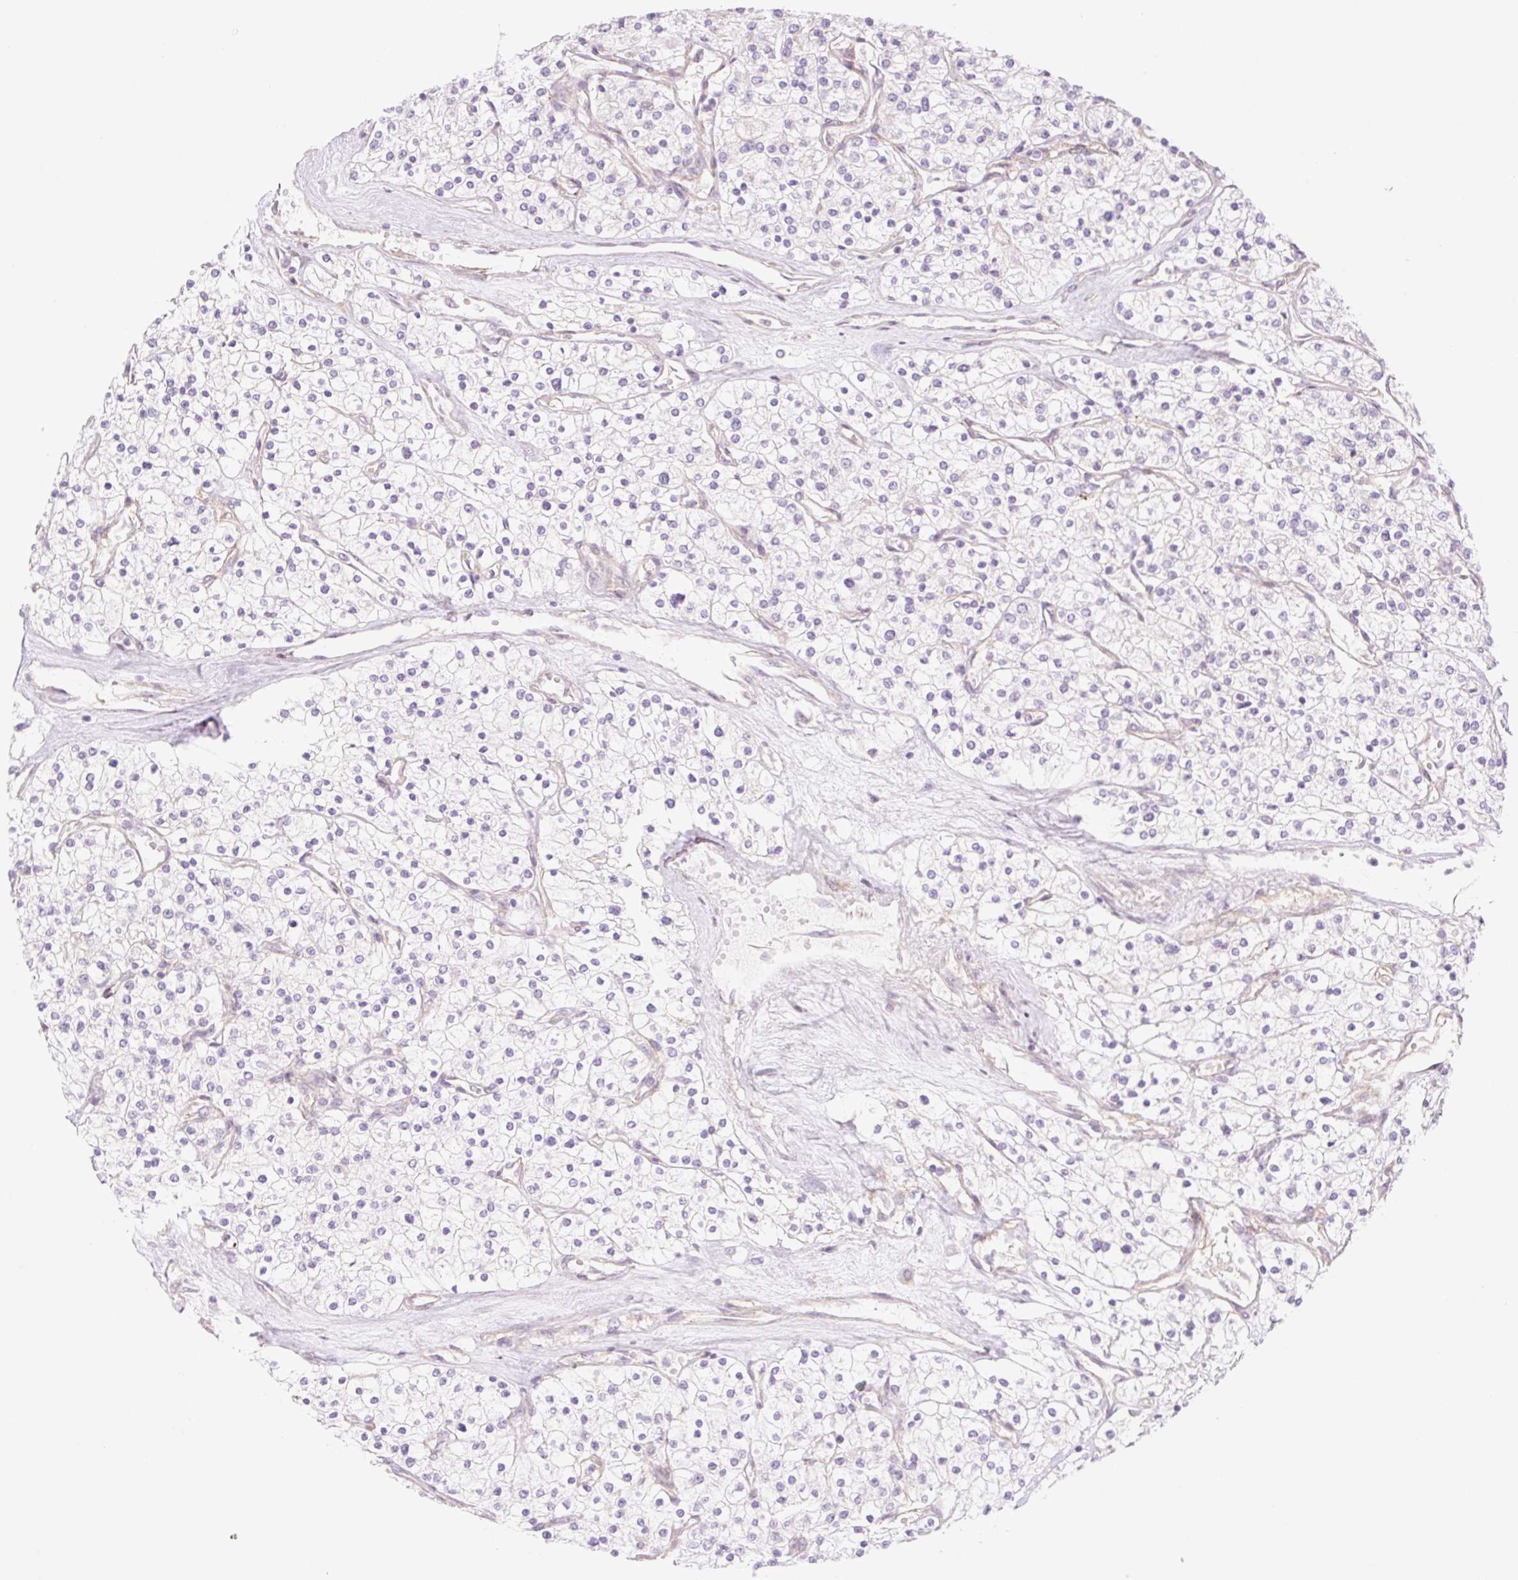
{"staining": {"intensity": "negative", "quantity": "none", "location": "none"}, "tissue": "renal cancer", "cell_type": "Tumor cells", "image_type": "cancer", "snomed": [{"axis": "morphology", "description": "Adenocarcinoma, NOS"}, {"axis": "topography", "description": "Kidney"}], "caption": "Tumor cells are negative for brown protein staining in renal adenocarcinoma. (DAB immunohistochemistry, high magnification).", "gene": "NLRP5", "patient": {"sex": "male", "age": 80}}